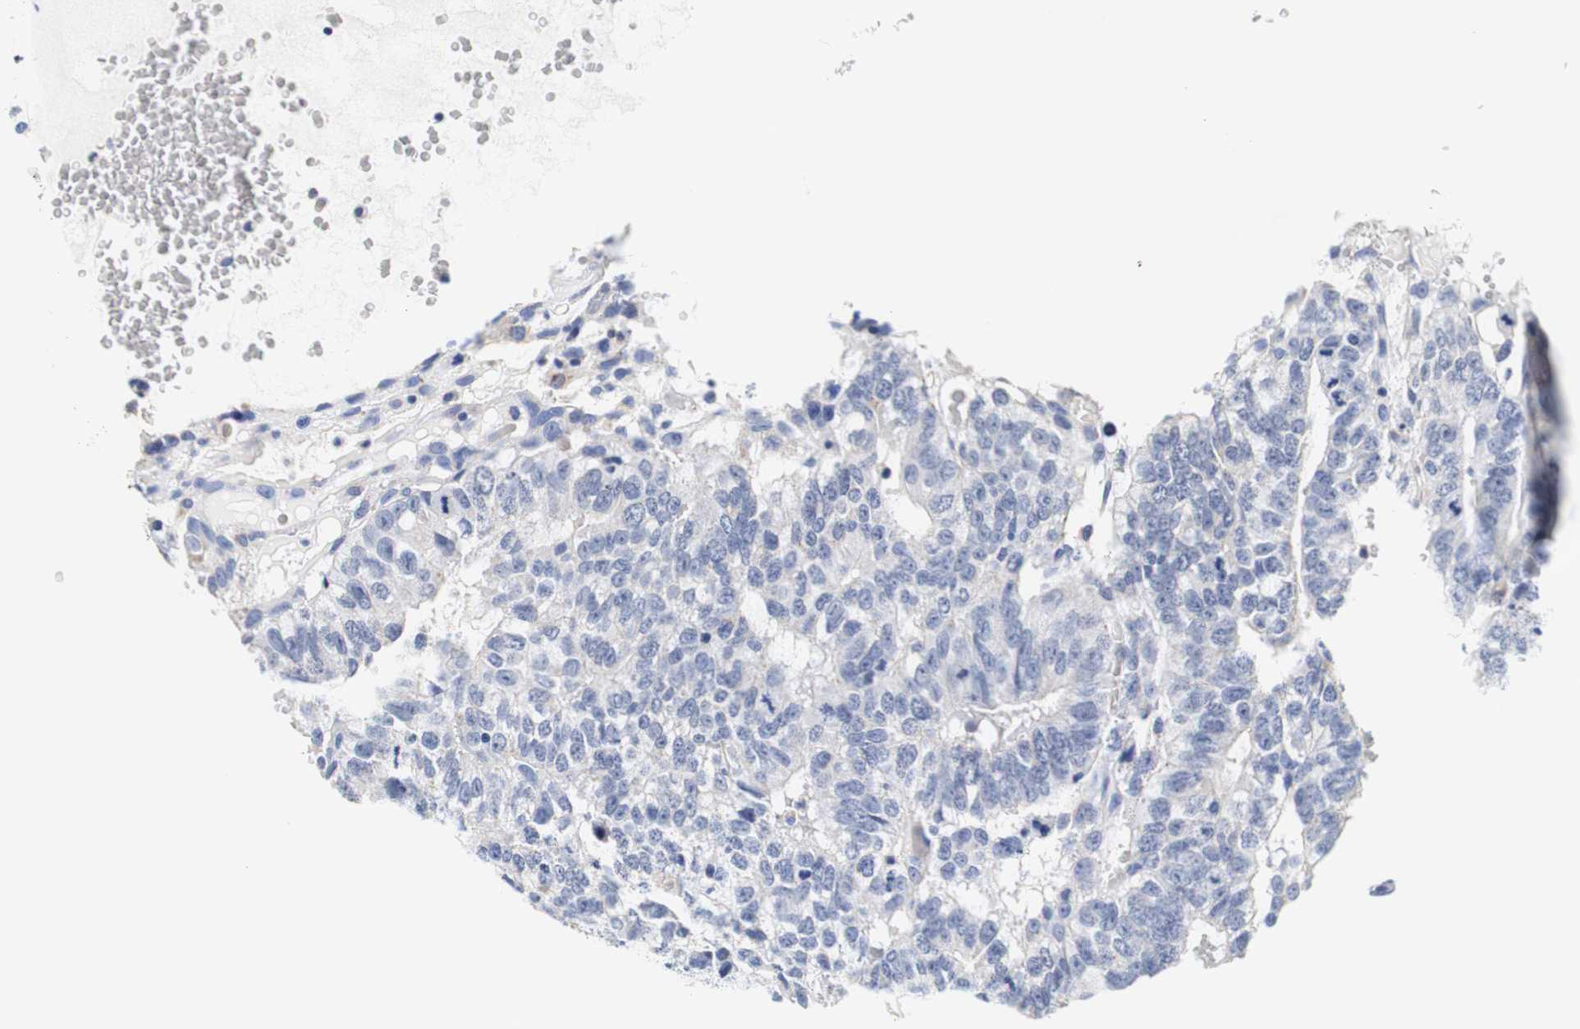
{"staining": {"intensity": "negative", "quantity": "none", "location": "none"}, "tissue": "testis cancer", "cell_type": "Tumor cells", "image_type": "cancer", "snomed": [{"axis": "morphology", "description": "Seminoma, NOS"}, {"axis": "morphology", "description": "Carcinoma, Embryonal, NOS"}, {"axis": "topography", "description": "Testis"}], "caption": "Tumor cells show no significant expression in testis cancer.", "gene": "CAMK4", "patient": {"sex": "male", "age": 52}}